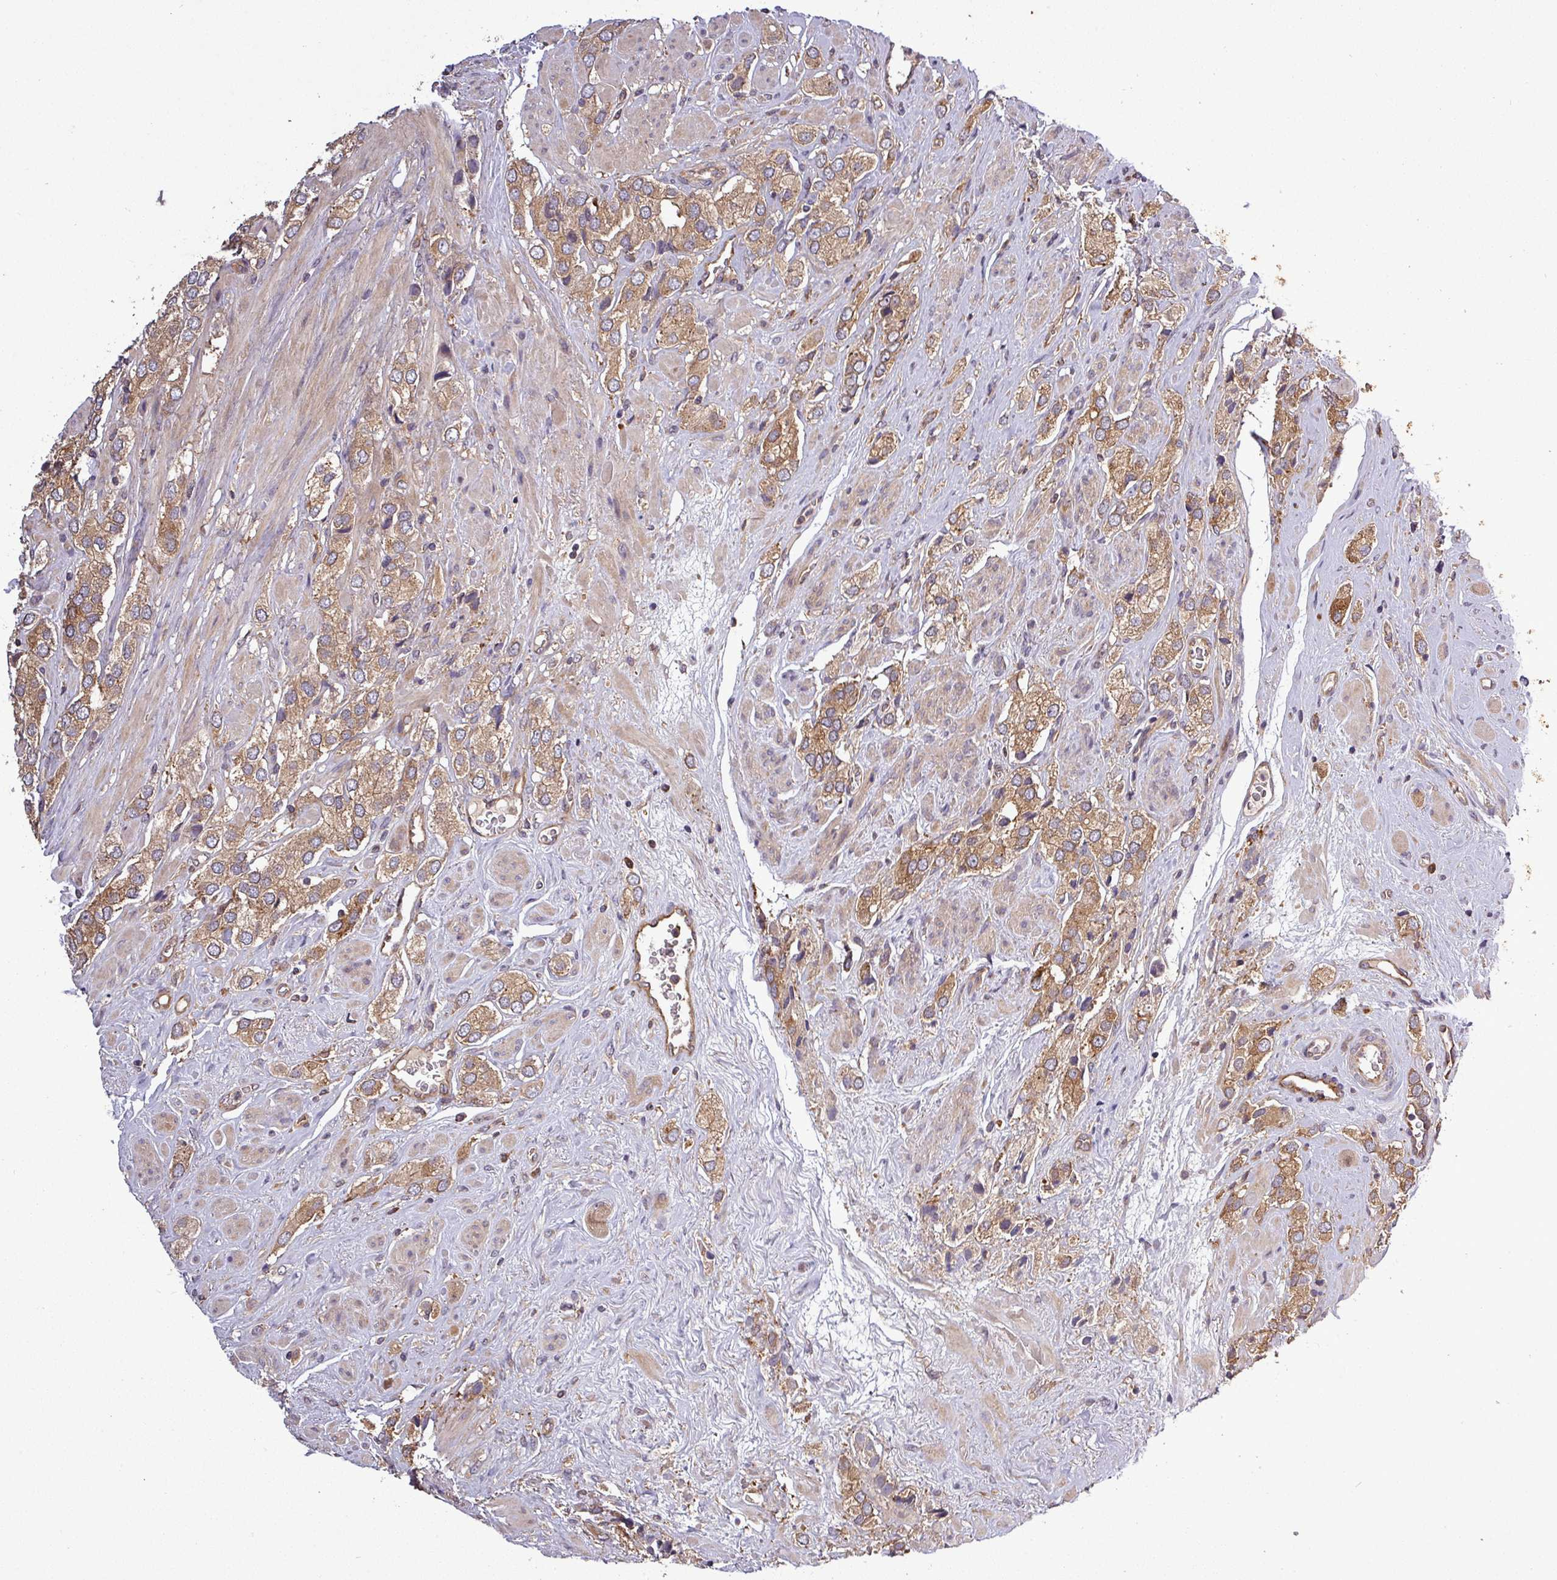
{"staining": {"intensity": "moderate", "quantity": ">75%", "location": "cytoplasmic/membranous"}, "tissue": "prostate cancer", "cell_type": "Tumor cells", "image_type": "cancer", "snomed": [{"axis": "morphology", "description": "Adenocarcinoma, High grade"}, {"axis": "topography", "description": "Prostate and seminal vesicle, NOS"}], "caption": "Prostate cancer (high-grade adenocarcinoma) tissue demonstrates moderate cytoplasmic/membranous expression in approximately >75% of tumor cells", "gene": "SIRPB2", "patient": {"sex": "male", "age": 64}}